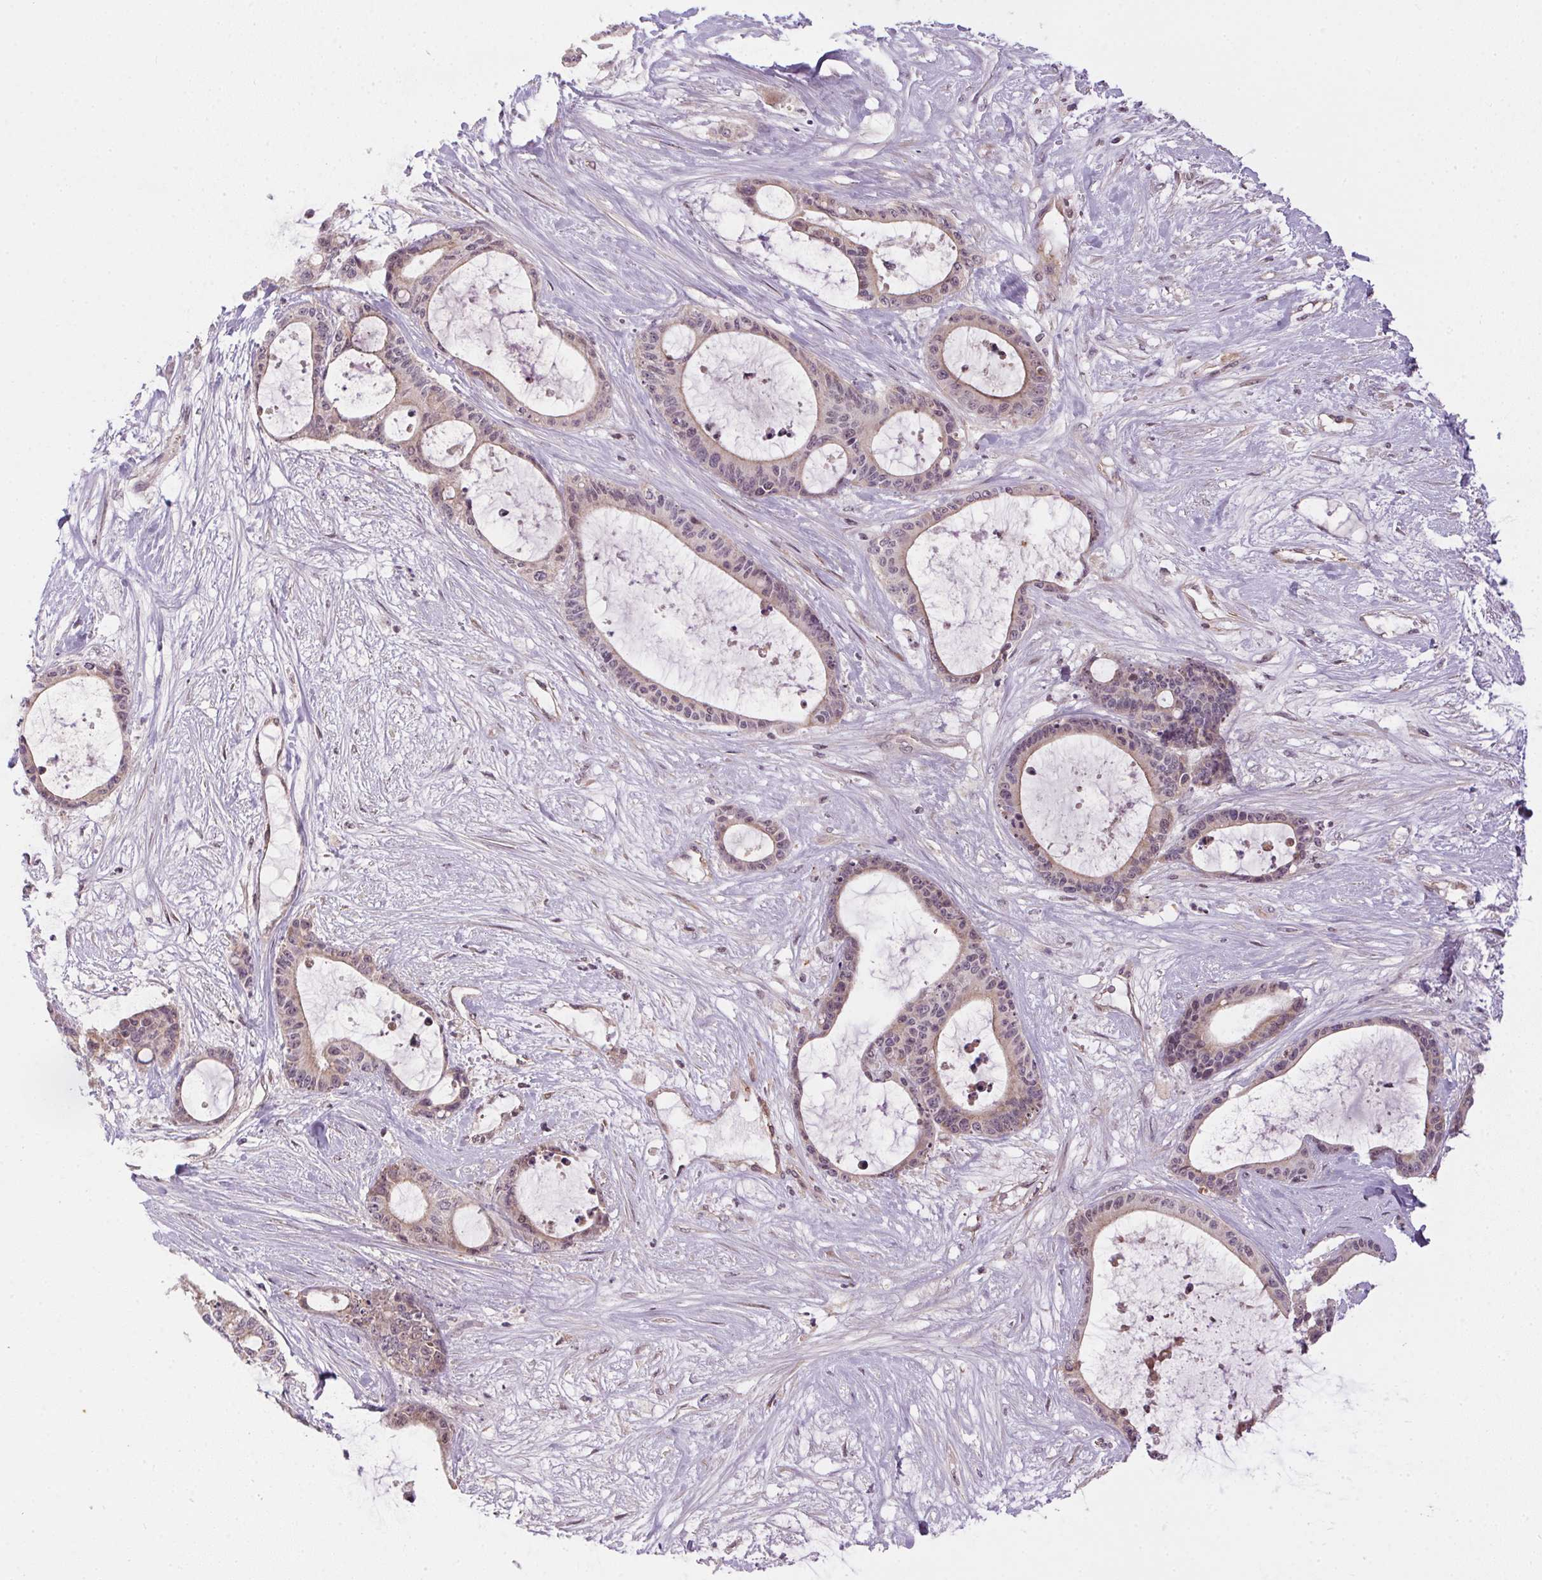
{"staining": {"intensity": "weak", "quantity": "25%-75%", "location": "cytoplasmic/membranous"}, "tissue": "liver cancer", "cell_type": "Tumor cells", "image_type": "cancer", "snomed": [{"axis": "morphology", "description": "Normal tissue, NOS"}, {"axis": "morphology", "description": "Cholangiocarcinoma"}, {"axis": "topography", "description": "Liver"}, {"axis": "topography", "description": "Peripheral nerve tissue"}], "caption": "Immunohistochemical staining of human cholangiocarcinoma (liver) reveals low levels of weak cytoplasmic/membranous positivity in about 25%-75% of tumor cells. The staining was performed using DAB, with brown indicating positive protein expression. Nuclei are stained blue with hematoxylin.", "gene": "CFAP92", "patient": {"sex": "female", "age": 73}}